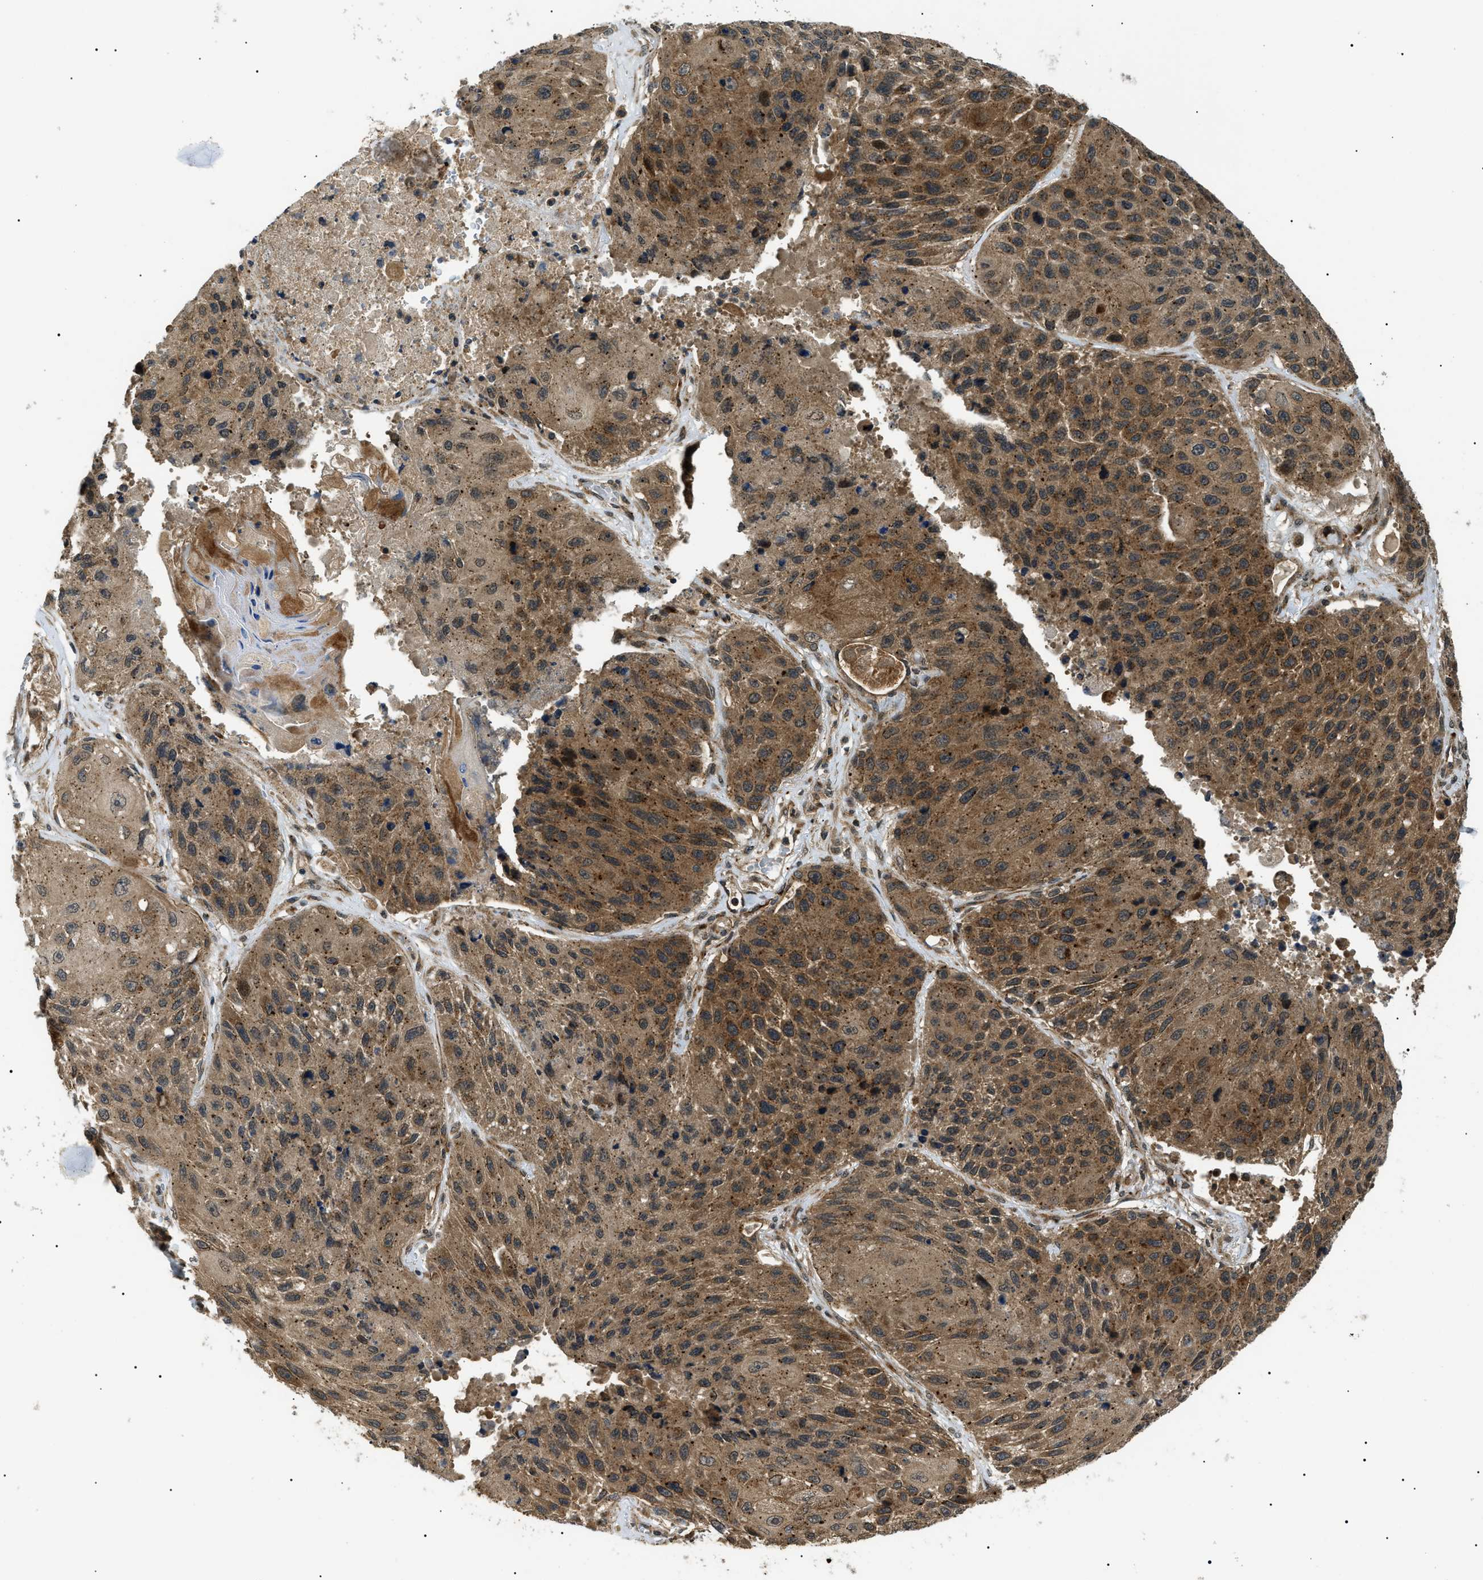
{"staining": {"intensity": "moderate", "quantity": ">75%", "location": "cytoplasmic/membranous"}, "tissue": "lung cancer", "cell_type": "Tumor cells", "image_type": "cancer", "snomed": [{"axis": "morphology", "description": "Squamous cell carcinoma, NOS"}, {"axis": "topography", "description": "Lung"}], "caption": "High-magnification brightfield microscopy of lung squamous cell carcinoma stained with DAB (3,3'-diaminobenzidine) (brown) and counterstained with hematoxylin (blue). tumor cells exhibit moderate cytoplasmic/membranous staining is present in approximately>75% of cells. The protein of interest is shown in brown color, while the nuclei are stained blue.", "gene": "ATP6AP1", "patient": {"sex": "male", "age": 61}}